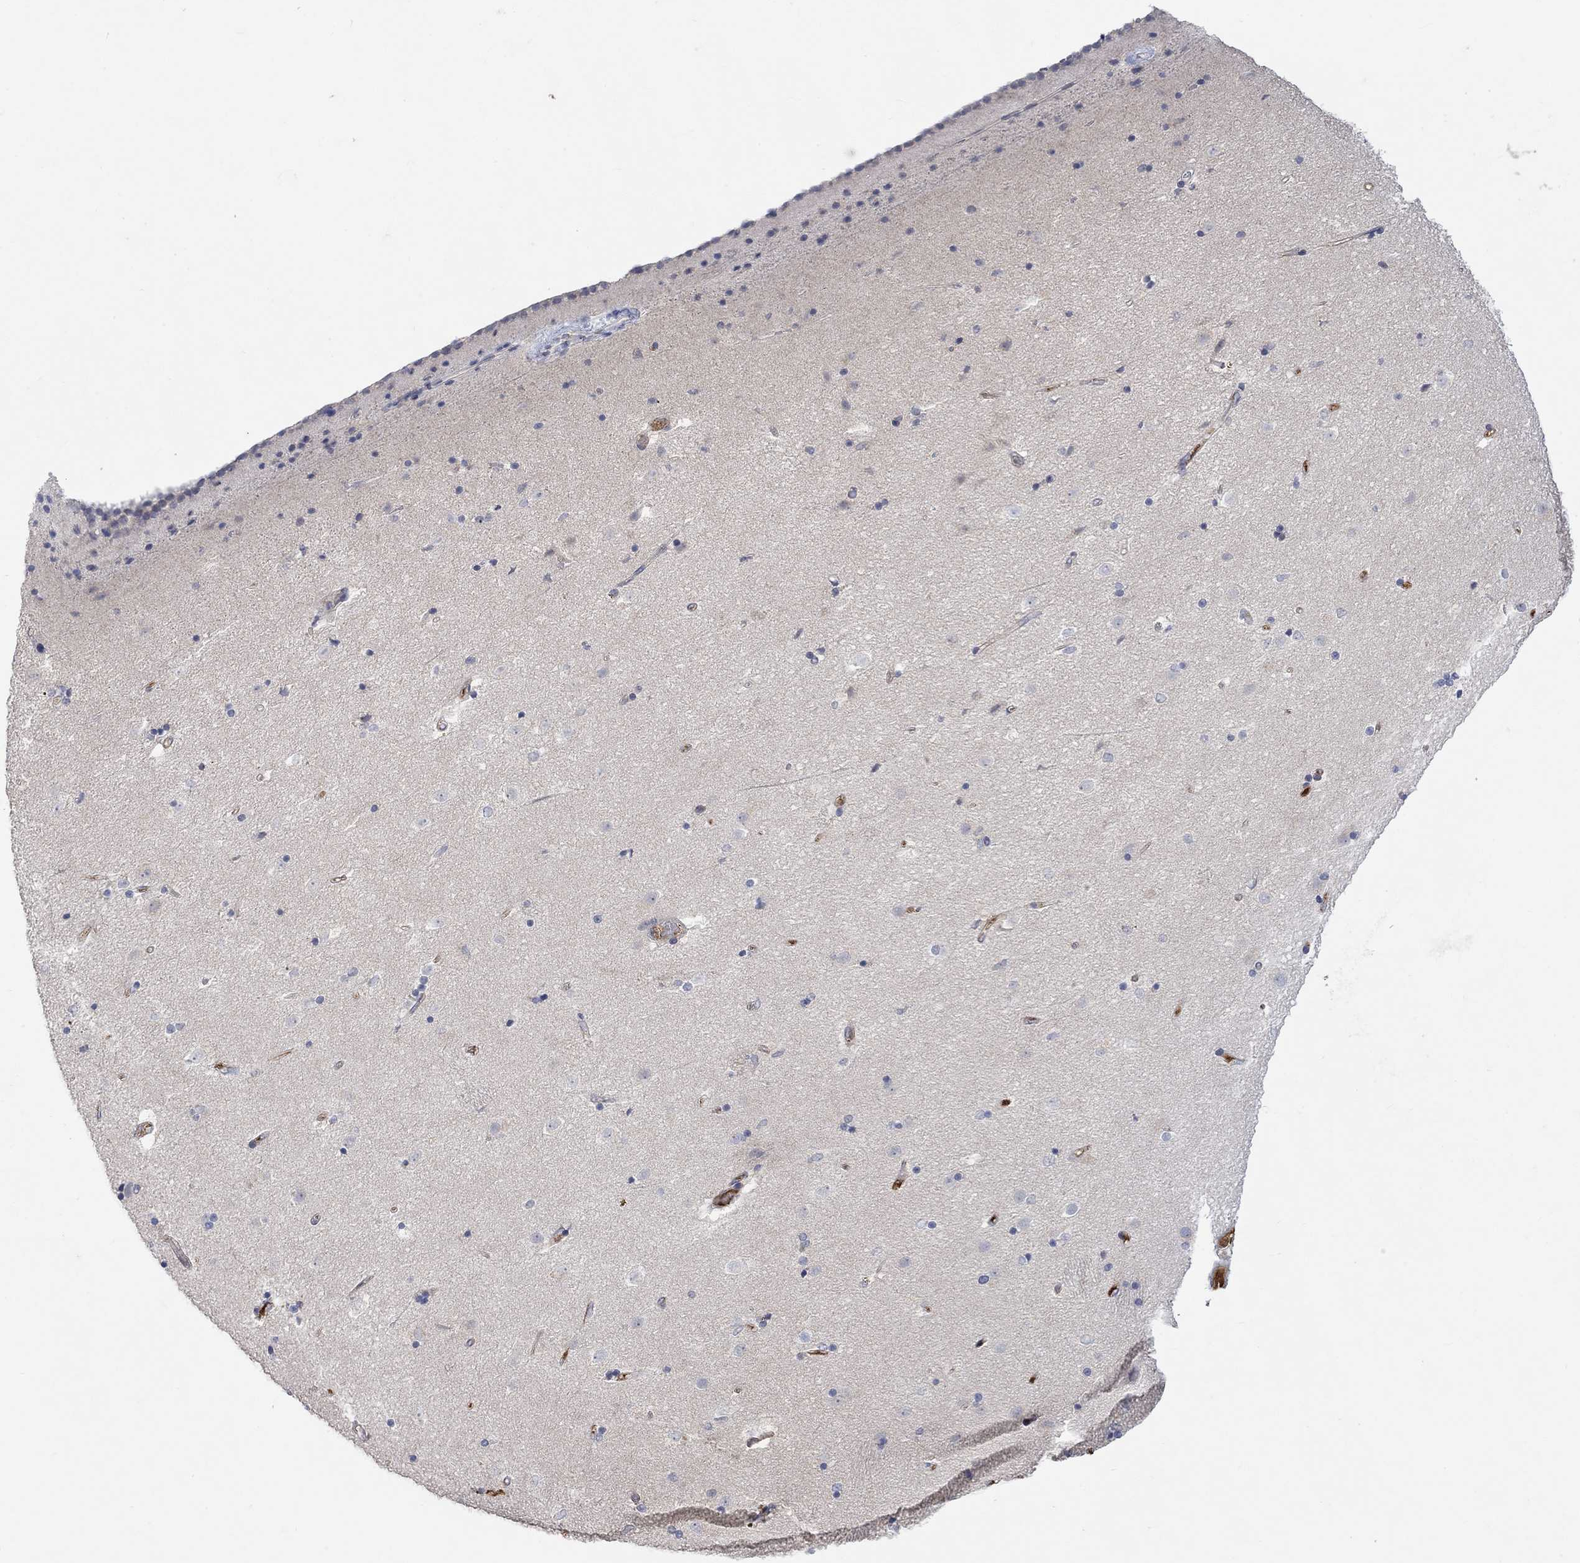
{"staining": {"intensity": "negative", "quantity": "none", "location": "none"}, "tissue": "caudate", "cell_type": "Glial cells", "image_type": "normal", "snomed": [{"axis": "morphology", "description": "Normal tissue, NOS"}, {"axis": "topography", "description": "Lateral ventricle wall"}], "caption": "Human caudate stained for a protein using IHC displays no positivity in glial cells.", "gene": "MSTN", "patient": {"sex": "female", "age": 71}}